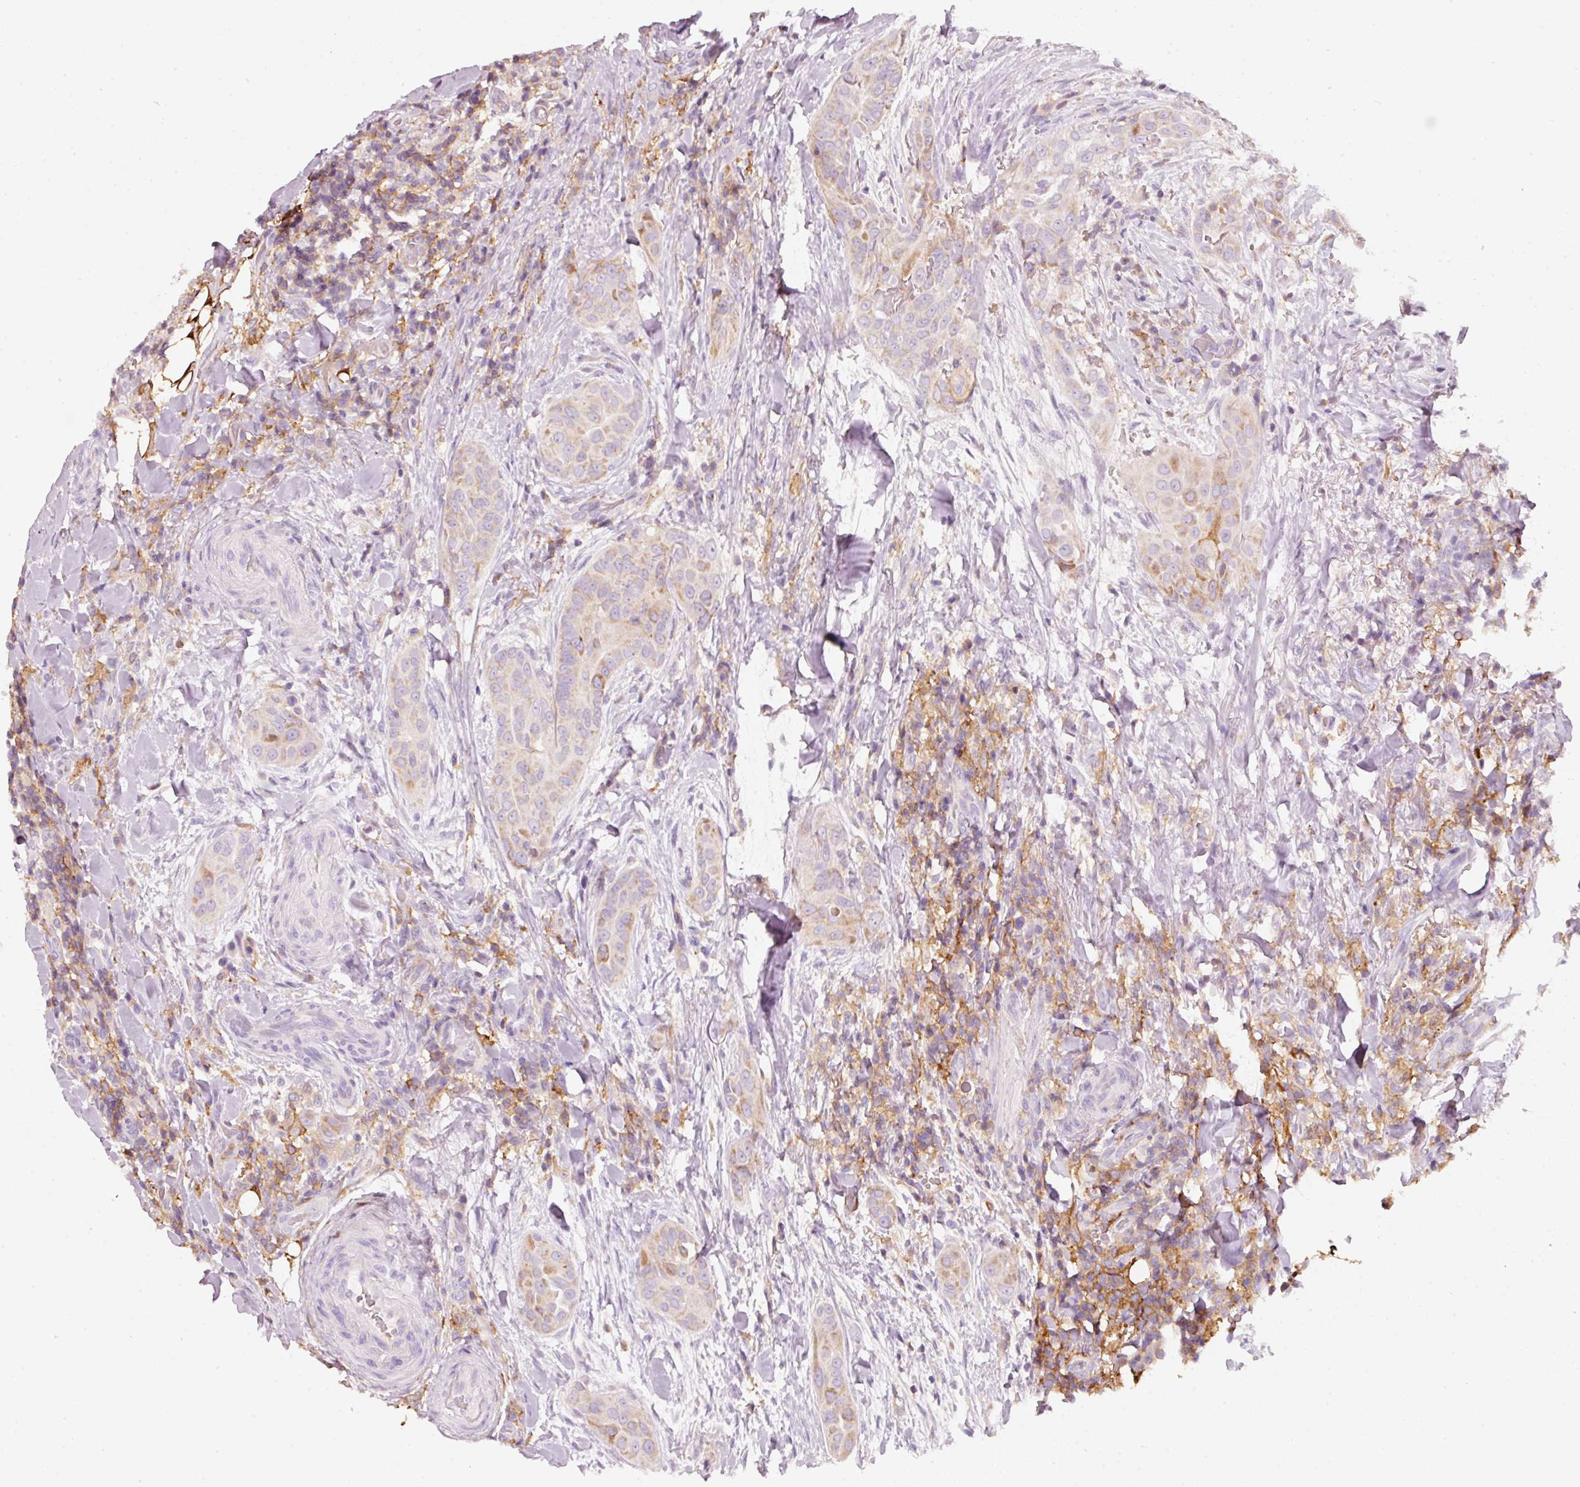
{"staining": {"intensity": "weak", "quantity": "<25%", "location": "cytoplasmic/membranous"}, "tissue": "thyroid cancer", "cell_type": "Tumor cells", "image_type": "cancer", "snomed": [{"axis": "morphology", "description": "Papillary adenocarcinoma, NOS"}, {"axis": "topography", "description": "Thyroid gland"}], "caption": "Papillary adenocarcinoma (thyroid) was stained to show a protein in brown. There is no significant staining in tumor cells.", "gene": "IQGAP2", "patient": {"sex": "male", "age": 61}}